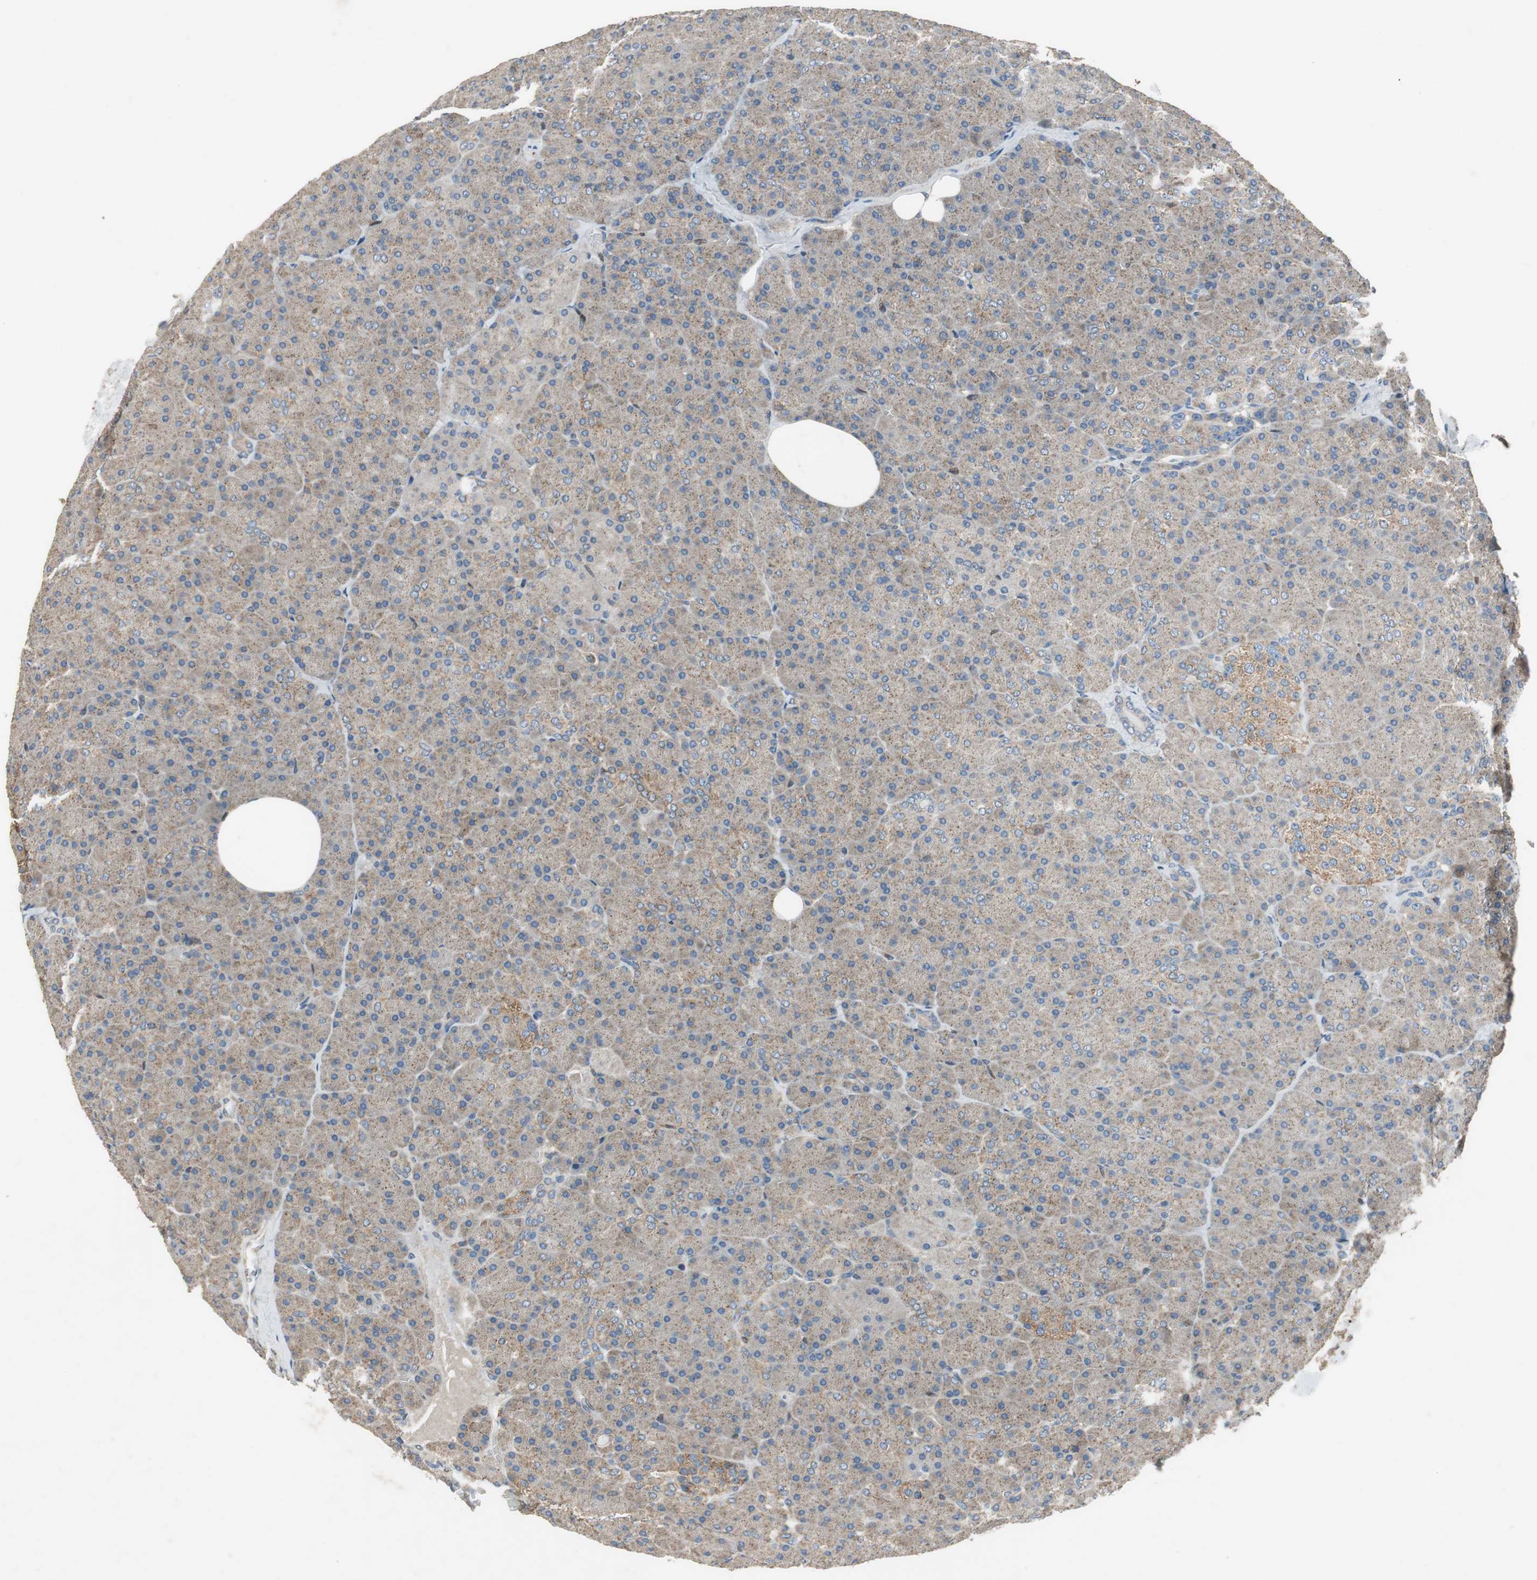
{"staining": {"intensity": "moderate", "quantity": ">75%", "location": "cytoplasmic/membranous"}, "tissue": "pancreas", "cell_type": "Exocrine glandular cells", "image_type": "normal", "snomed": [{"axis": "morphology", "description": "Normal tissue, NOS"}, {"axis": "topography", "description": "Pancreas"}], "caption": "The histopathology image demonstrates staining of benign pancreas, revealing moderate cytoplasmic/membranous protein staining (brown color) within exocrine glandular cells.", "gene": "PI4KB", "patient": {"sex": "female", "age": 35}}